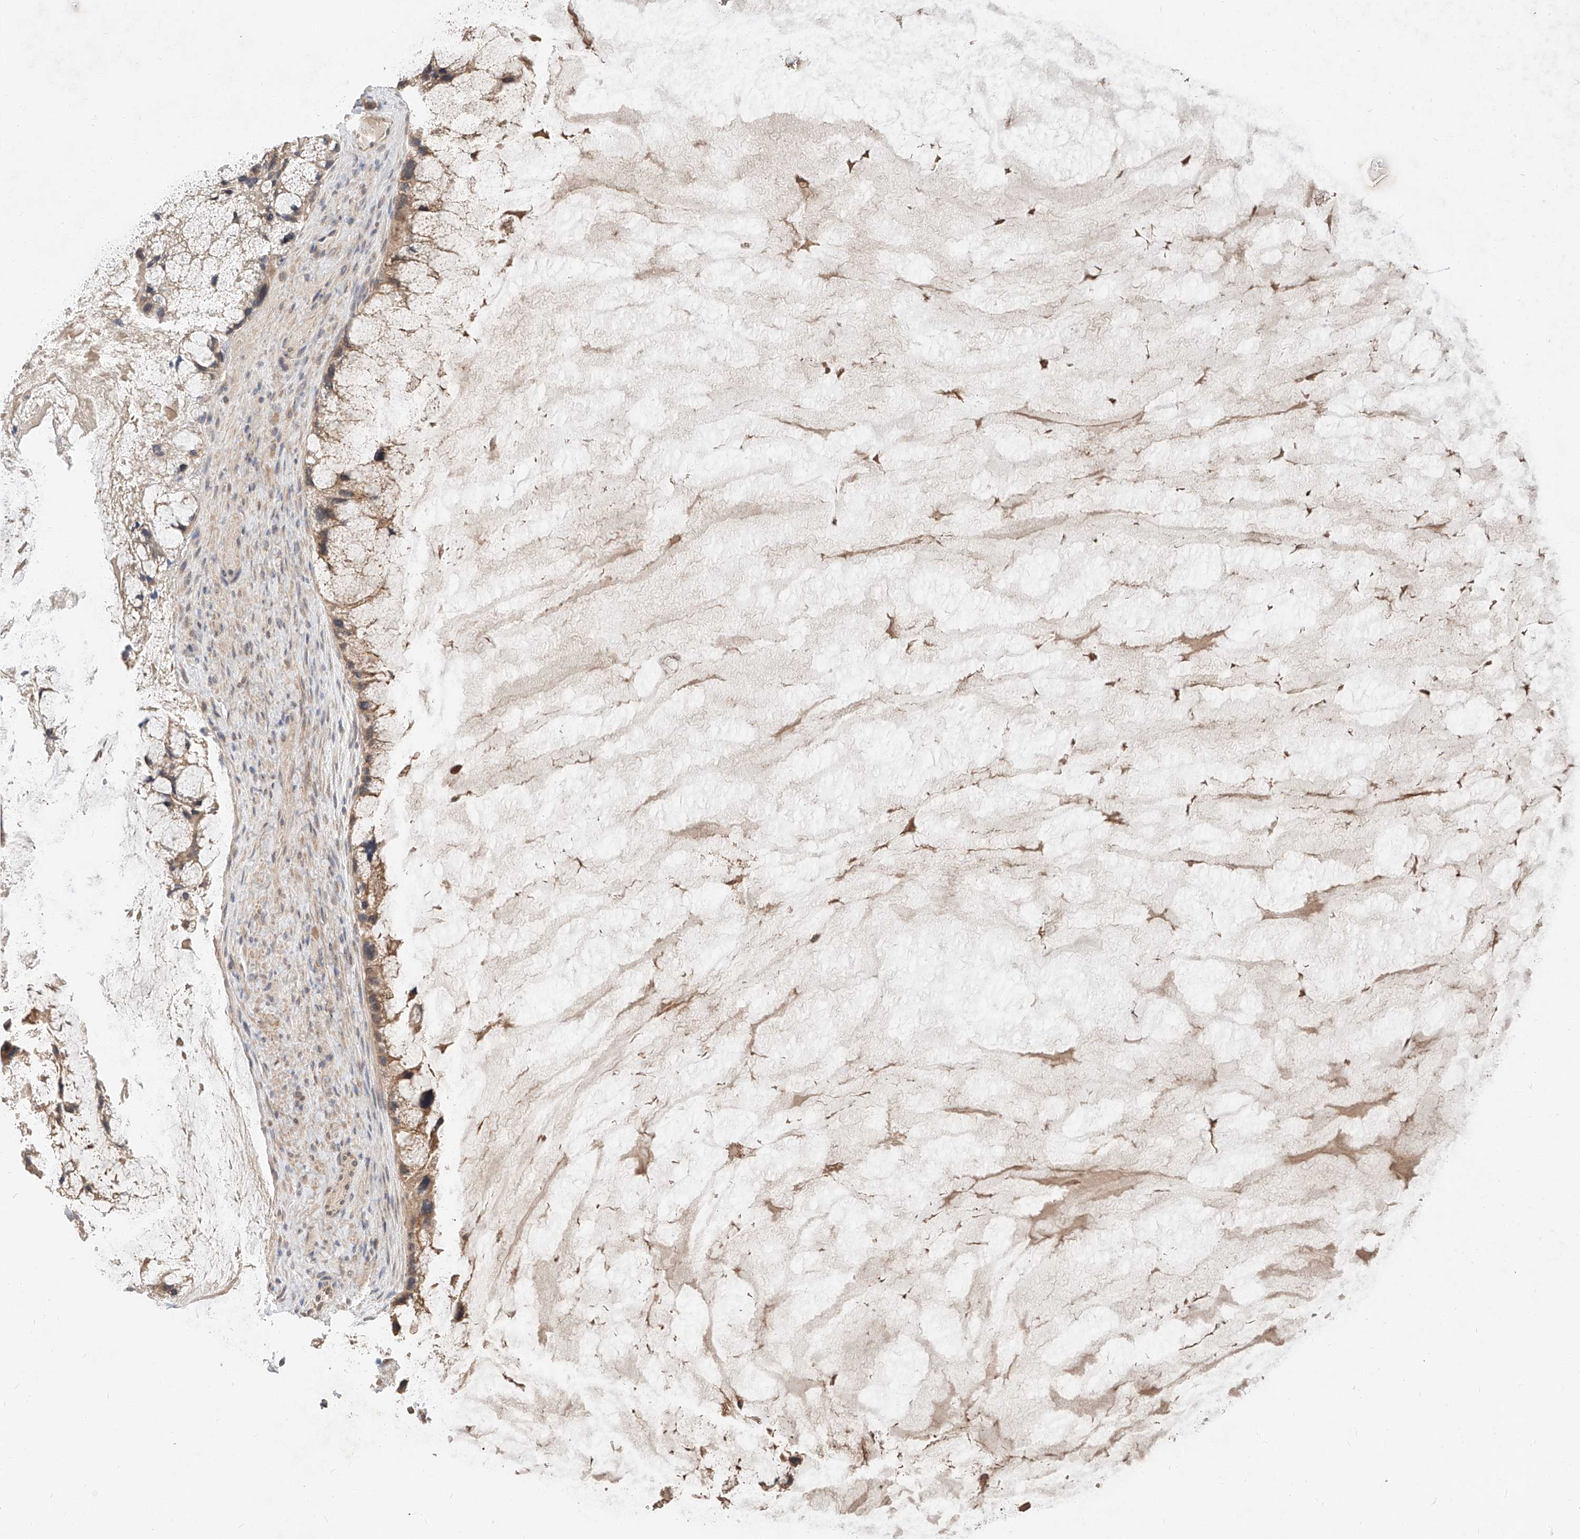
{"staining": {"intensity": "weak", "quantity": ">75%", "location": "cytoplasmic/membranous"}, "tissue": "ovarian cancer", "cell_type": "Tumor cells", "image_type": "cancer", "snomed": [{"axis": "morphology", "description": "Cystadenocarcinoma, mucinous, NOS"}, {"axis": "topography", "description": "Ovary"}], "caption": "This image exhibits immunohistochemistry staining of human mucinous cystadenocarcinoma (ovarian), with low weak cytoplasmic/membranous expression in about >75% of tumor cells.", "gene": "STX19", "patient": {"sex": "female", "age": 37}}